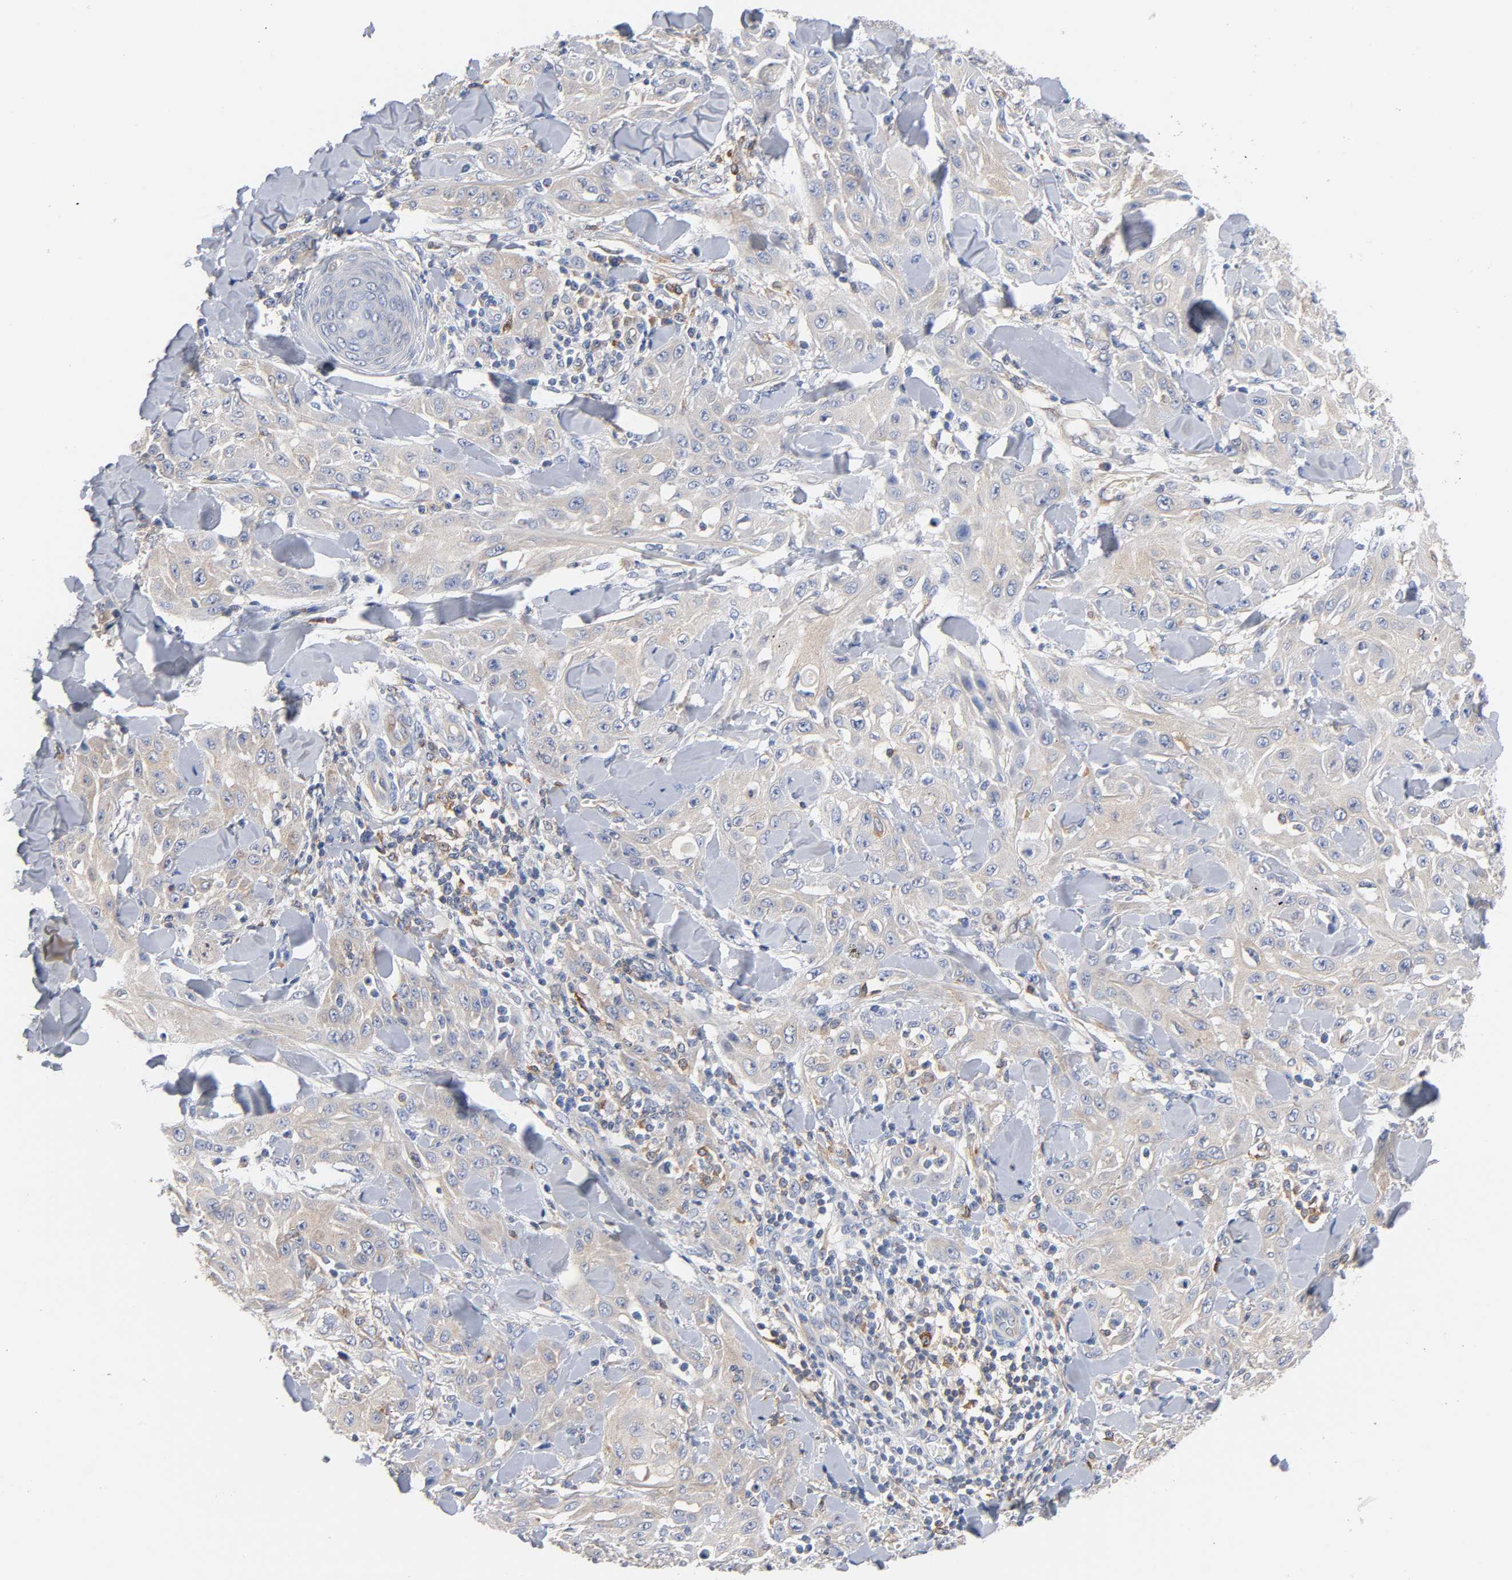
{"staining": {"intensity": "weak", "quantity": ">75%", "location": "cytoplasmic/membranous"}, "tissue": "skin cancer", "cell_type": "Tumor cells", "image_type": "cancer", "snomed": [{"axis": "morphology", "description": "Squamous cell carcinoma, NOS"}, {"axis": "topography", "description": "Skin"}], "caption": "Human skin squamous cell carcinoma stained with a protein marker exhibits weak staining in tumor cells.", "gene": "MALT1", "patient": {"sex": "male", "age": 24}}